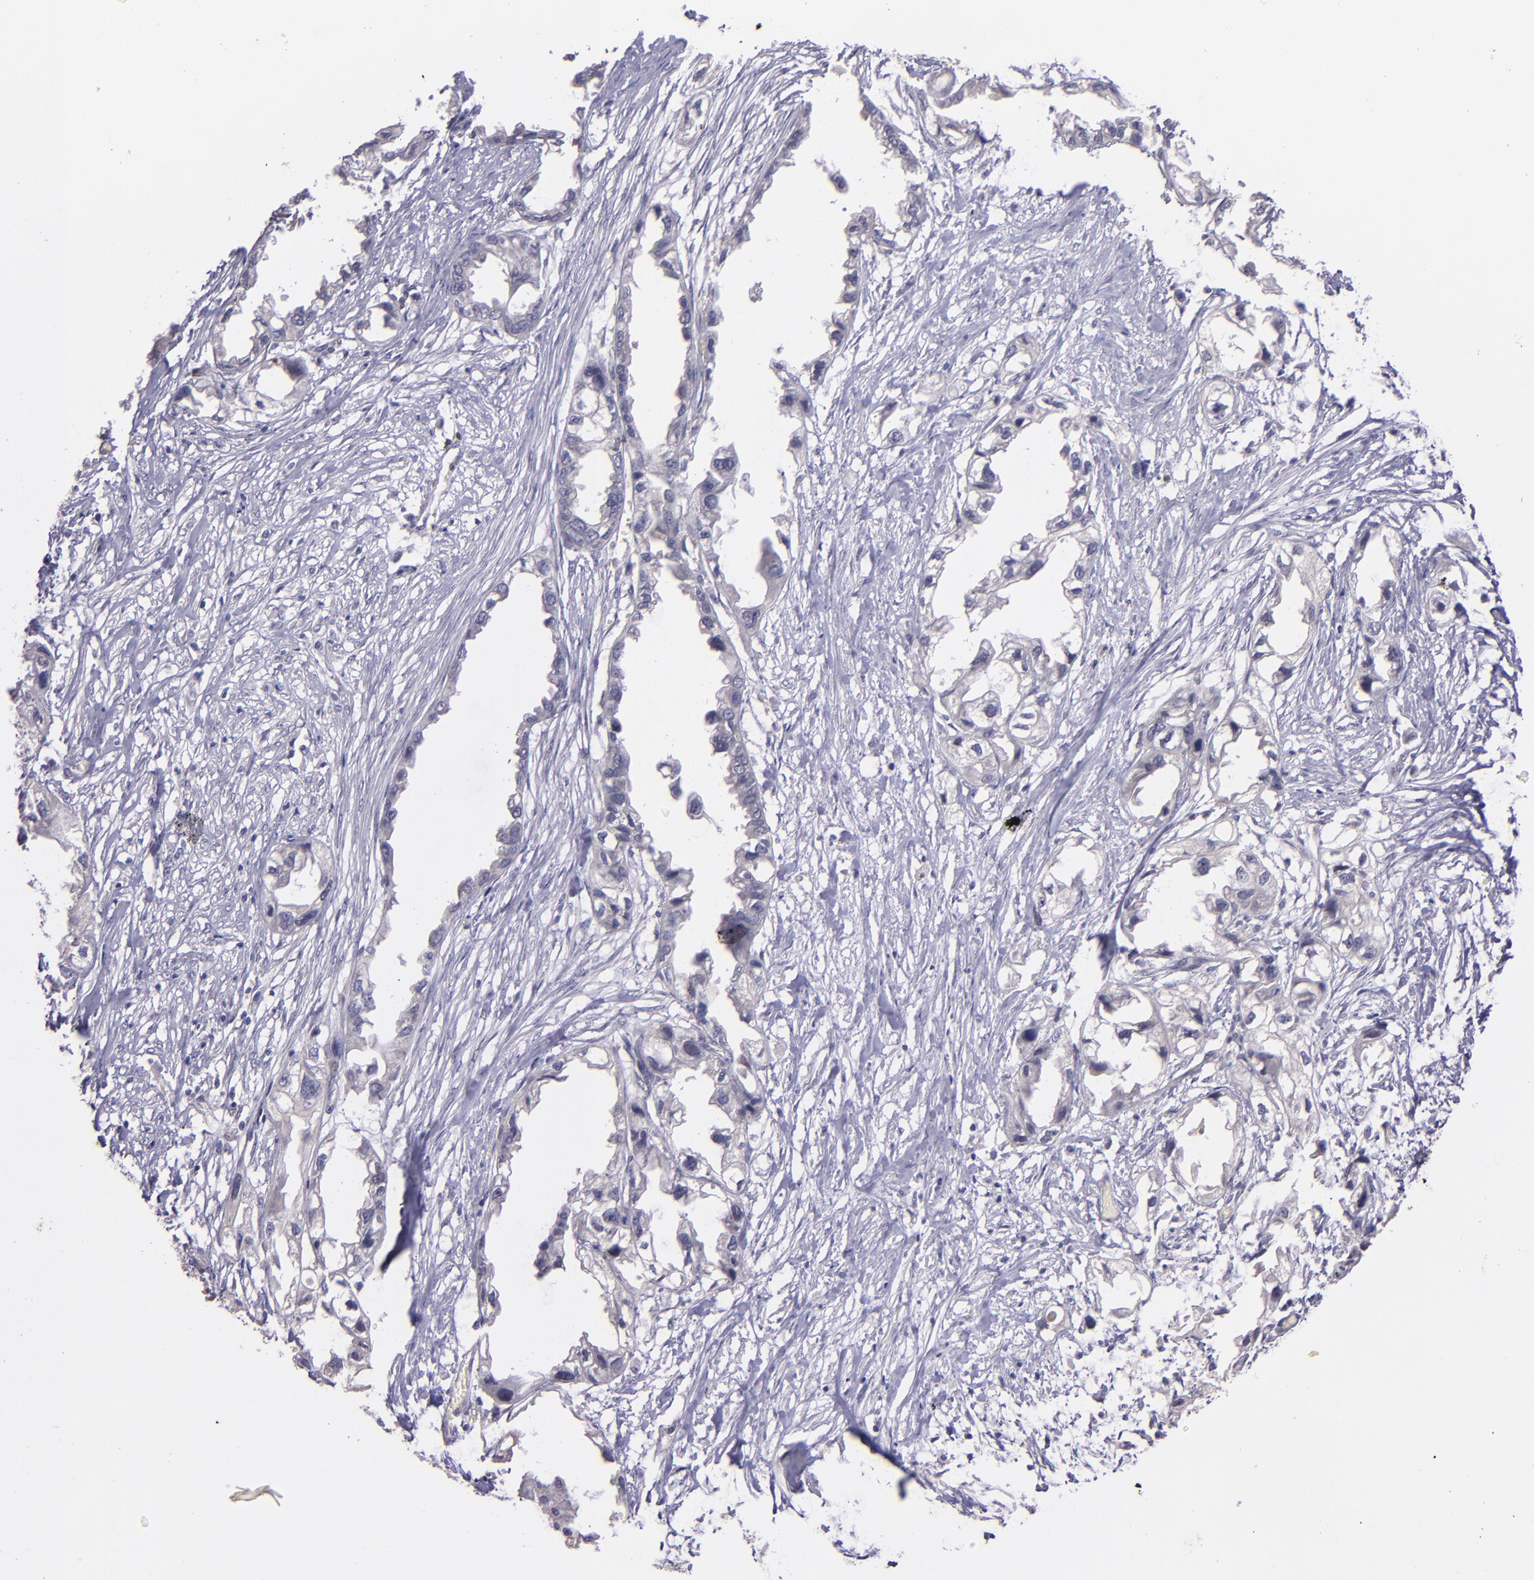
{"staining": {"intensity": "negative", "quantity": "none", "location": "none"}, "tissue": "endometrial cancer", "cell_type": "Tumor cells", "image_type": "cancer", "snomed": [{"axis": "morphology", "description": "Adenocarcinoma, NOS"}, {"axis": "topography", "description": "Endometrium"}], "caption": "DAB (3,3'-diaminobenzidine) immunohistochemical staining of endometrial cancer demonstrates no significant expression in tumor cells. The staining is performed using DAB brown chromogen with nuclei counter-stained in using hematoxylin.", "gene": "NUP62CL", "patient": {"sex": "female", "age": 67}}